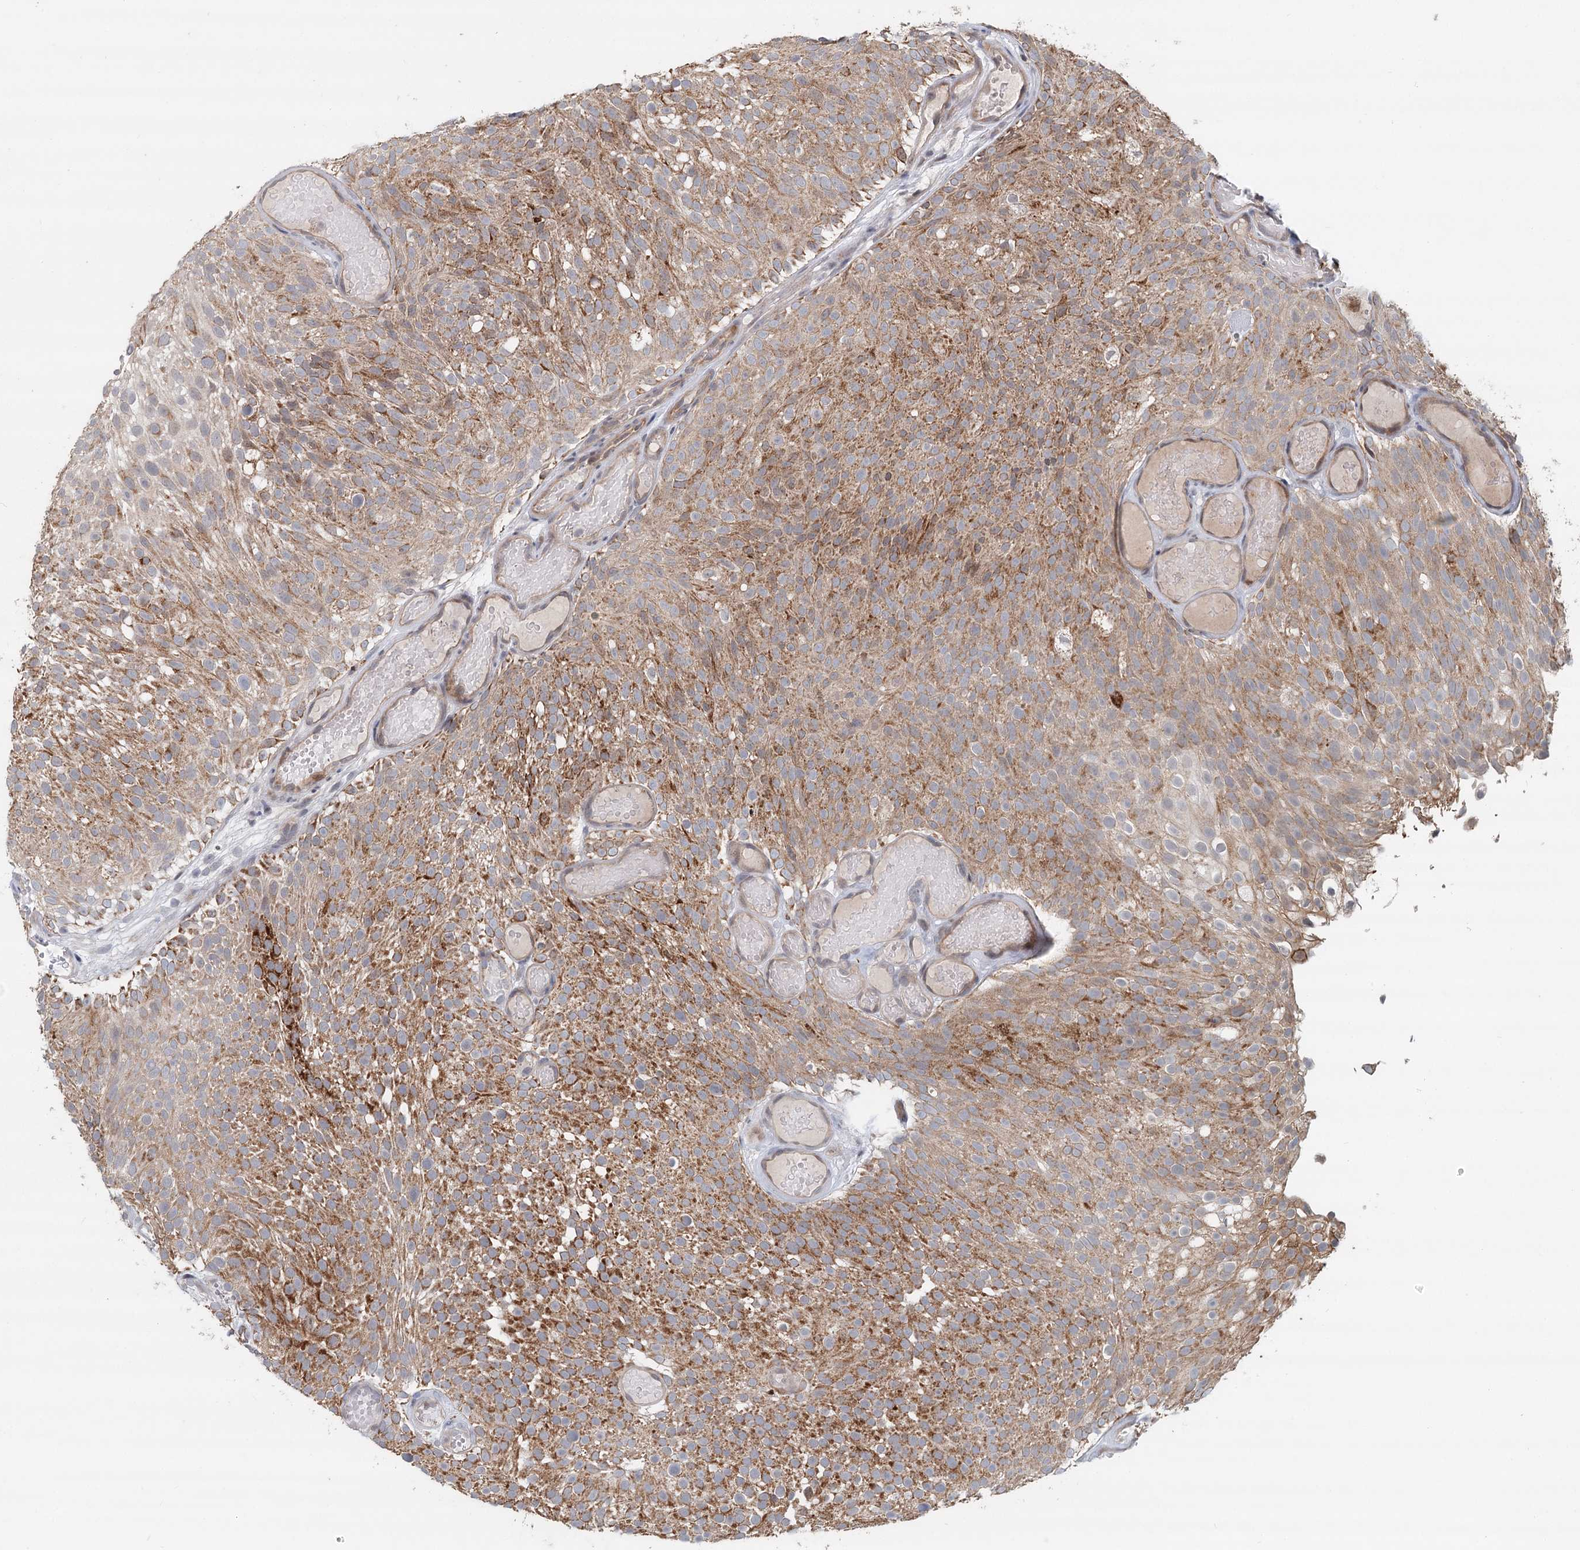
{"staining": {"intensity": "moderate", "quantity": ">75%", "location": "cytoplasmic/membranous"}, "tissue": "urothelial cancer", "cell_type": "Tumor cells", "image_type": "cancer", "snomed": [{"axis": "morphology", "description": "Urothelial carcinoma, Low grade"}, {"axis": "topography", "description": "Urinary bladder"}], "caption": "The immunohistochemical stain labels moderate cytoplasmic/membranous expression in tumor cells of low-grade urothelial carcinoma tissue.", "gene": "RNF111", "patient": {"sex": "male", "age": 78}}